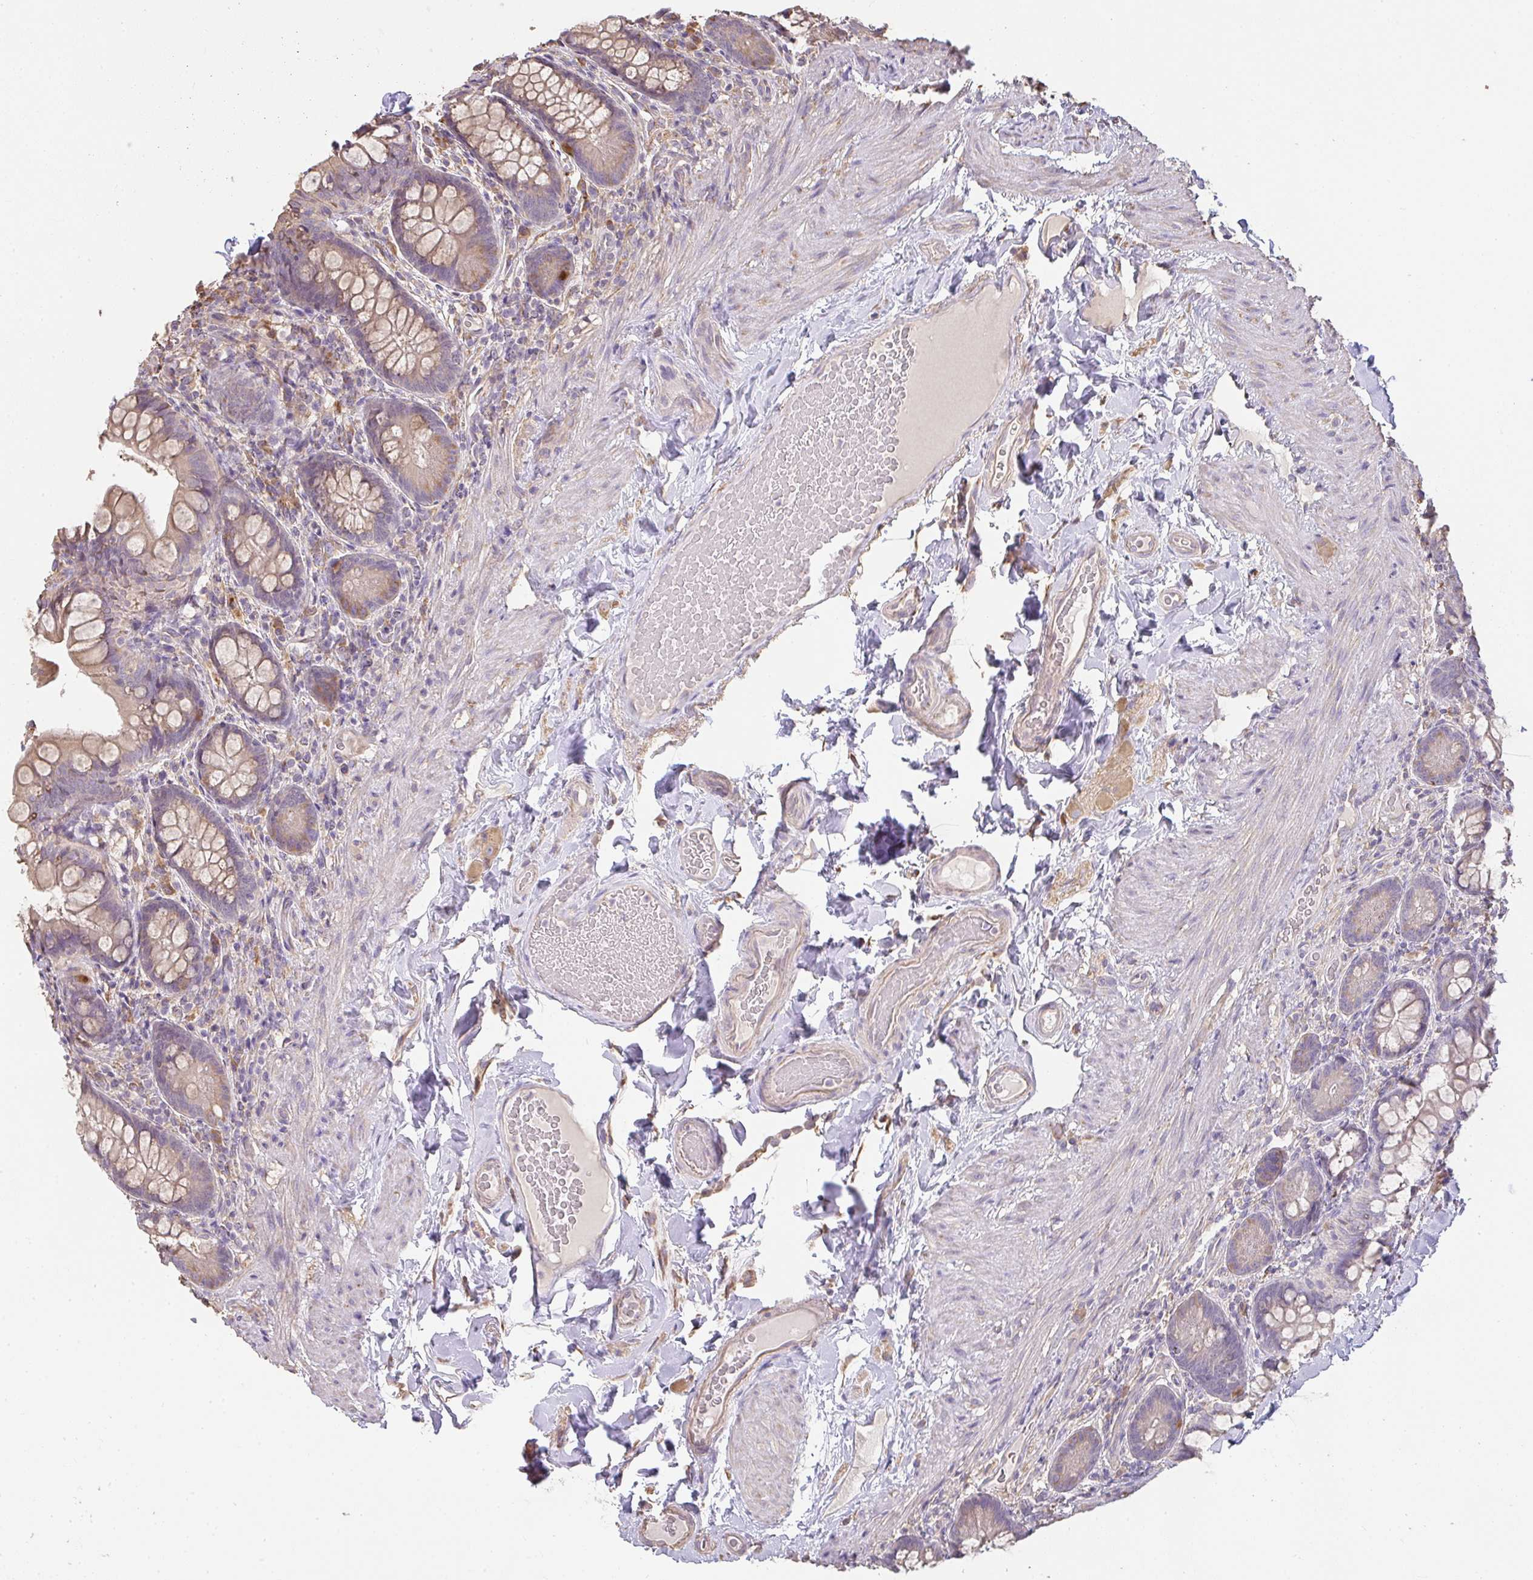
{"staining": {"intensity": "weak", "quantity": ">75%", "location": "cytoplasmic/membranous"}, "tissue": "small intestine", "cell_type": "Glandular cells", "image_type": "normal", "snomed": [{"axis": "morphology", "description": "Normal tissue, NOS"}, {"axis": "topography", "description": "Small intestine"}], "caption": "Approximately >75% of glandular cells in normal small intestine display weak cytoplasmic/membranous protein expression as visualized by brown immunohistochemical staining.", "gene": "BRINP3", "patient": {"sex": "male", "age": 70}}